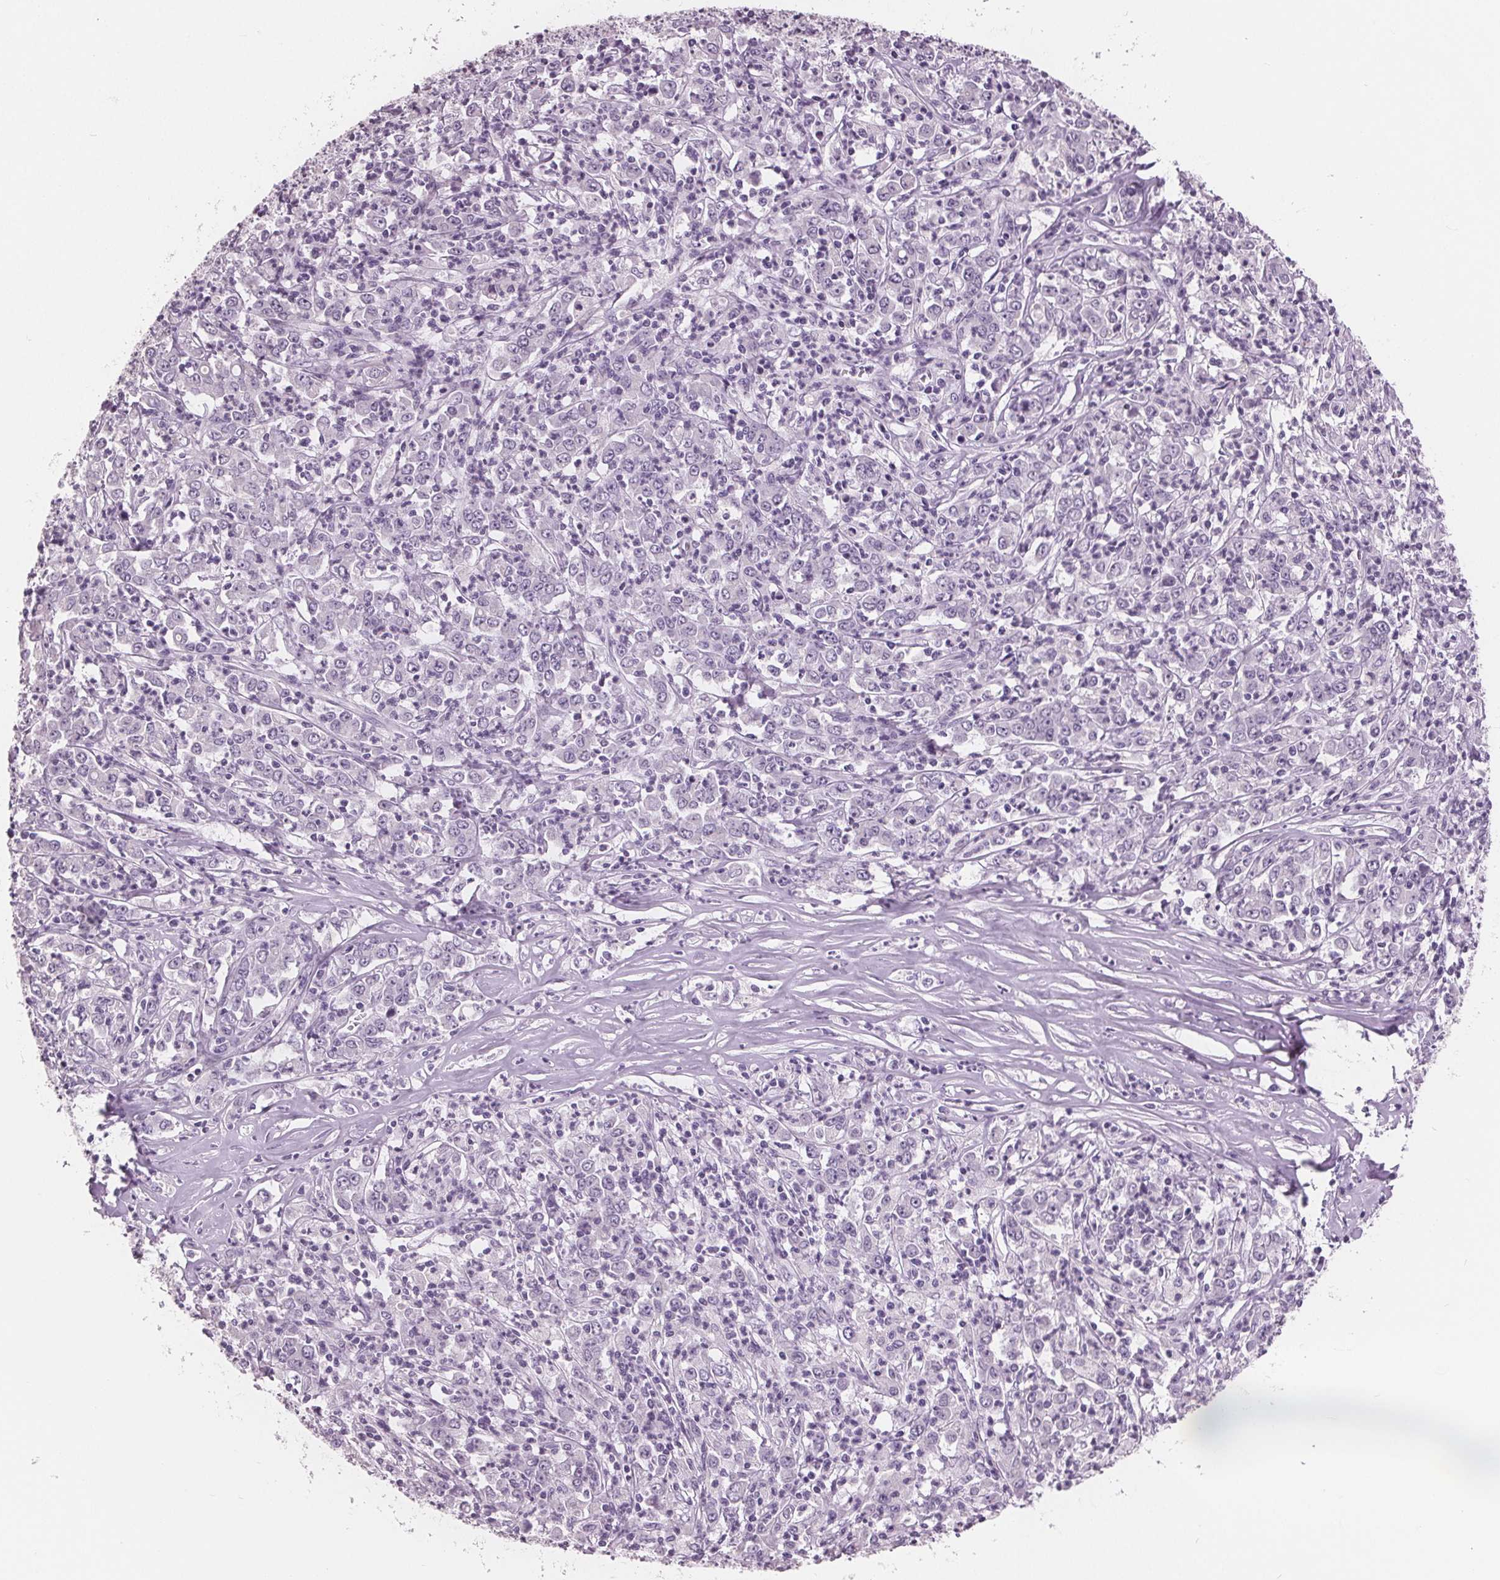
{"staining": {"intensity": "negative", "quantity": "none", "location": "none"}, "tissue": "stomach cancer", "cell_type": "Tumor cells", "image_type": "cancer", "snomed": [{"axis": "morphology", "description": "Adenocarcinoma, NOS"}, {"axis": "topography", "description": "Stomach, lower"}], "caption": "Immunohistochemistry micrograph of adenocarcinoma (stomach) stained for a protein (brown), which demonstrates no positivity in tumor cells.", "gene": "AMBP", "patient": {"sex": "female", "age": 71}}